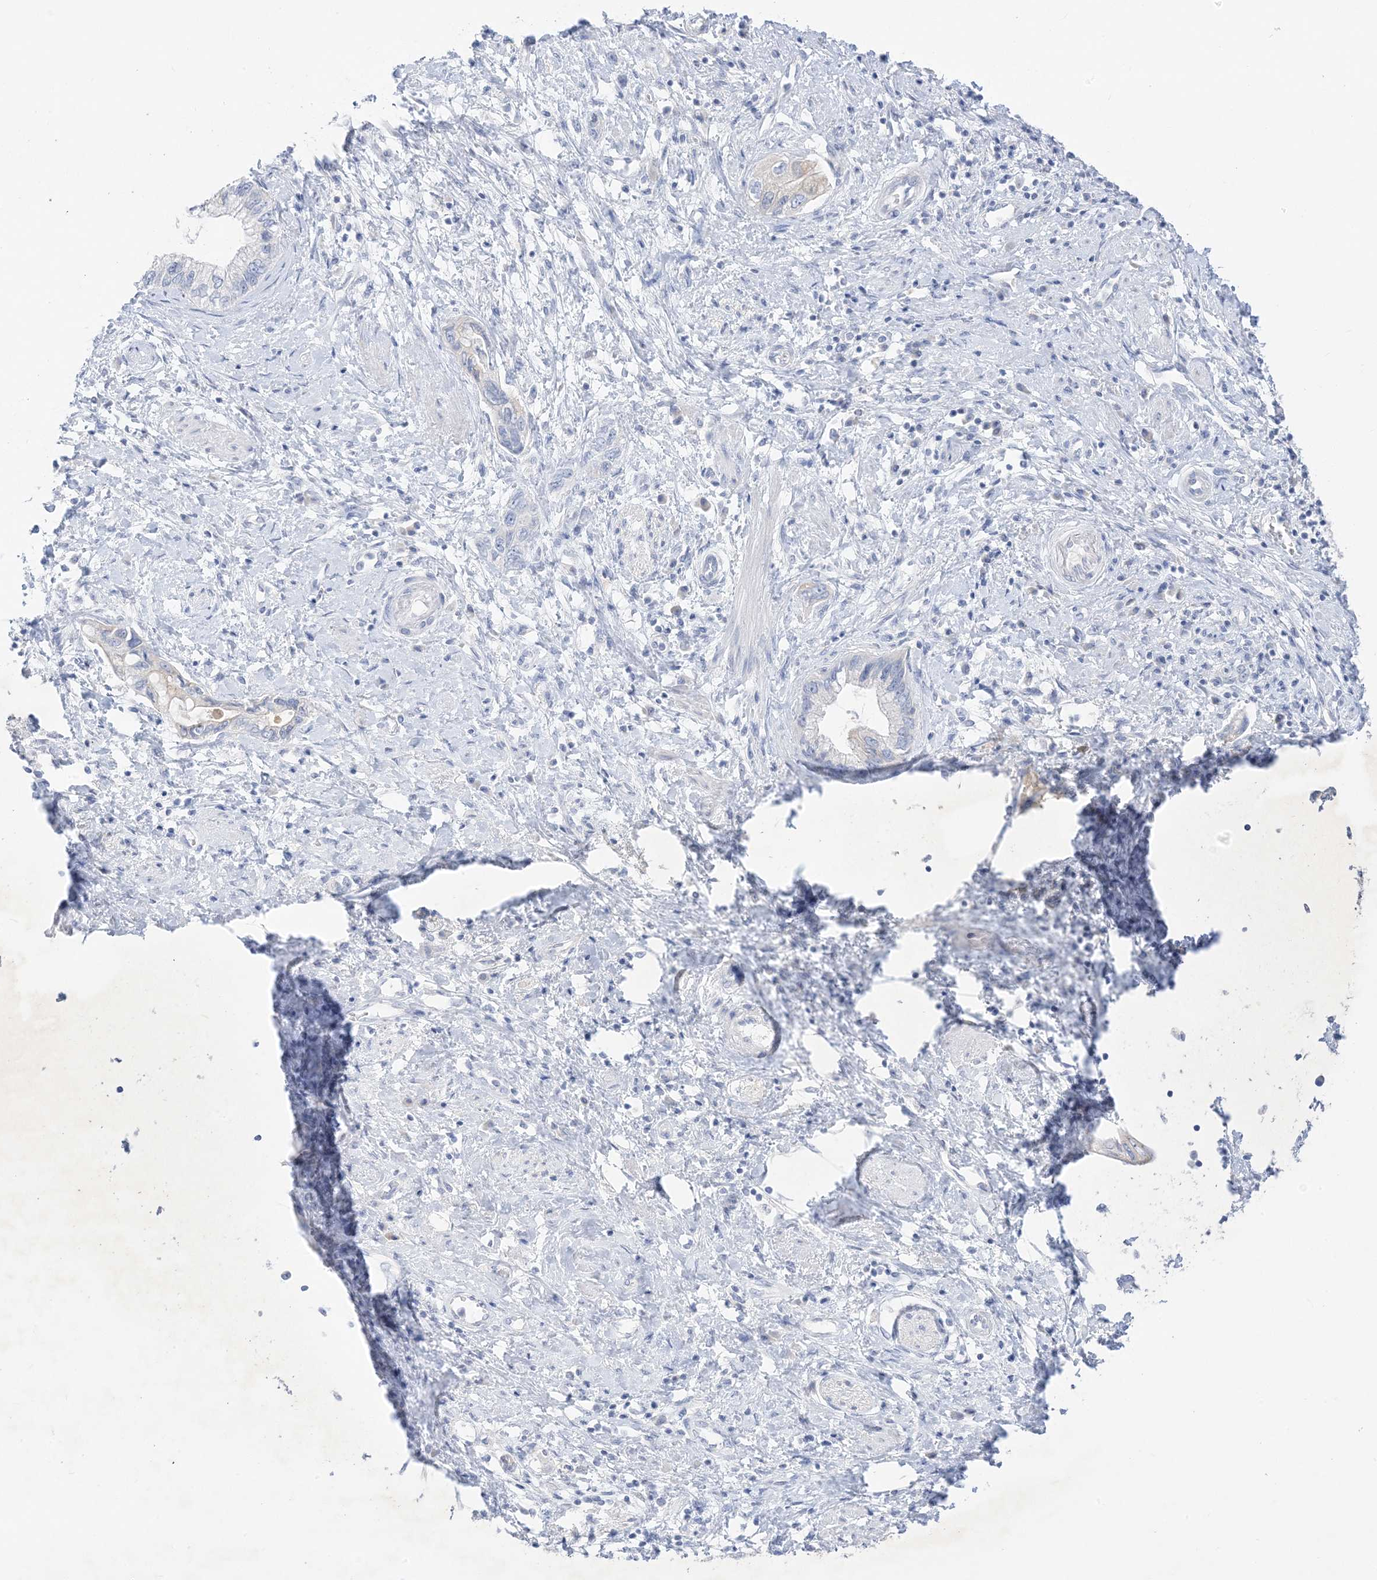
{"staining": {"intensity": "negative", "quantity": "none", "location": "none"}, "tissue": "pancreatic cancer", "cell_type": "Tumor cells", "image_type": "cancer", "snomed": [{"axis": "morphology", "description": "Adenocarcinoma, NOS"}, {"axis": "topography", "description": "Pancreas"}], "caption": "Immunohistochemistry of human pancreatic cancer (adenocarcinoma) shows no staining in tumor cells.", "gene": "MUC17", "patient": {"sex": "female", "age": 73}}